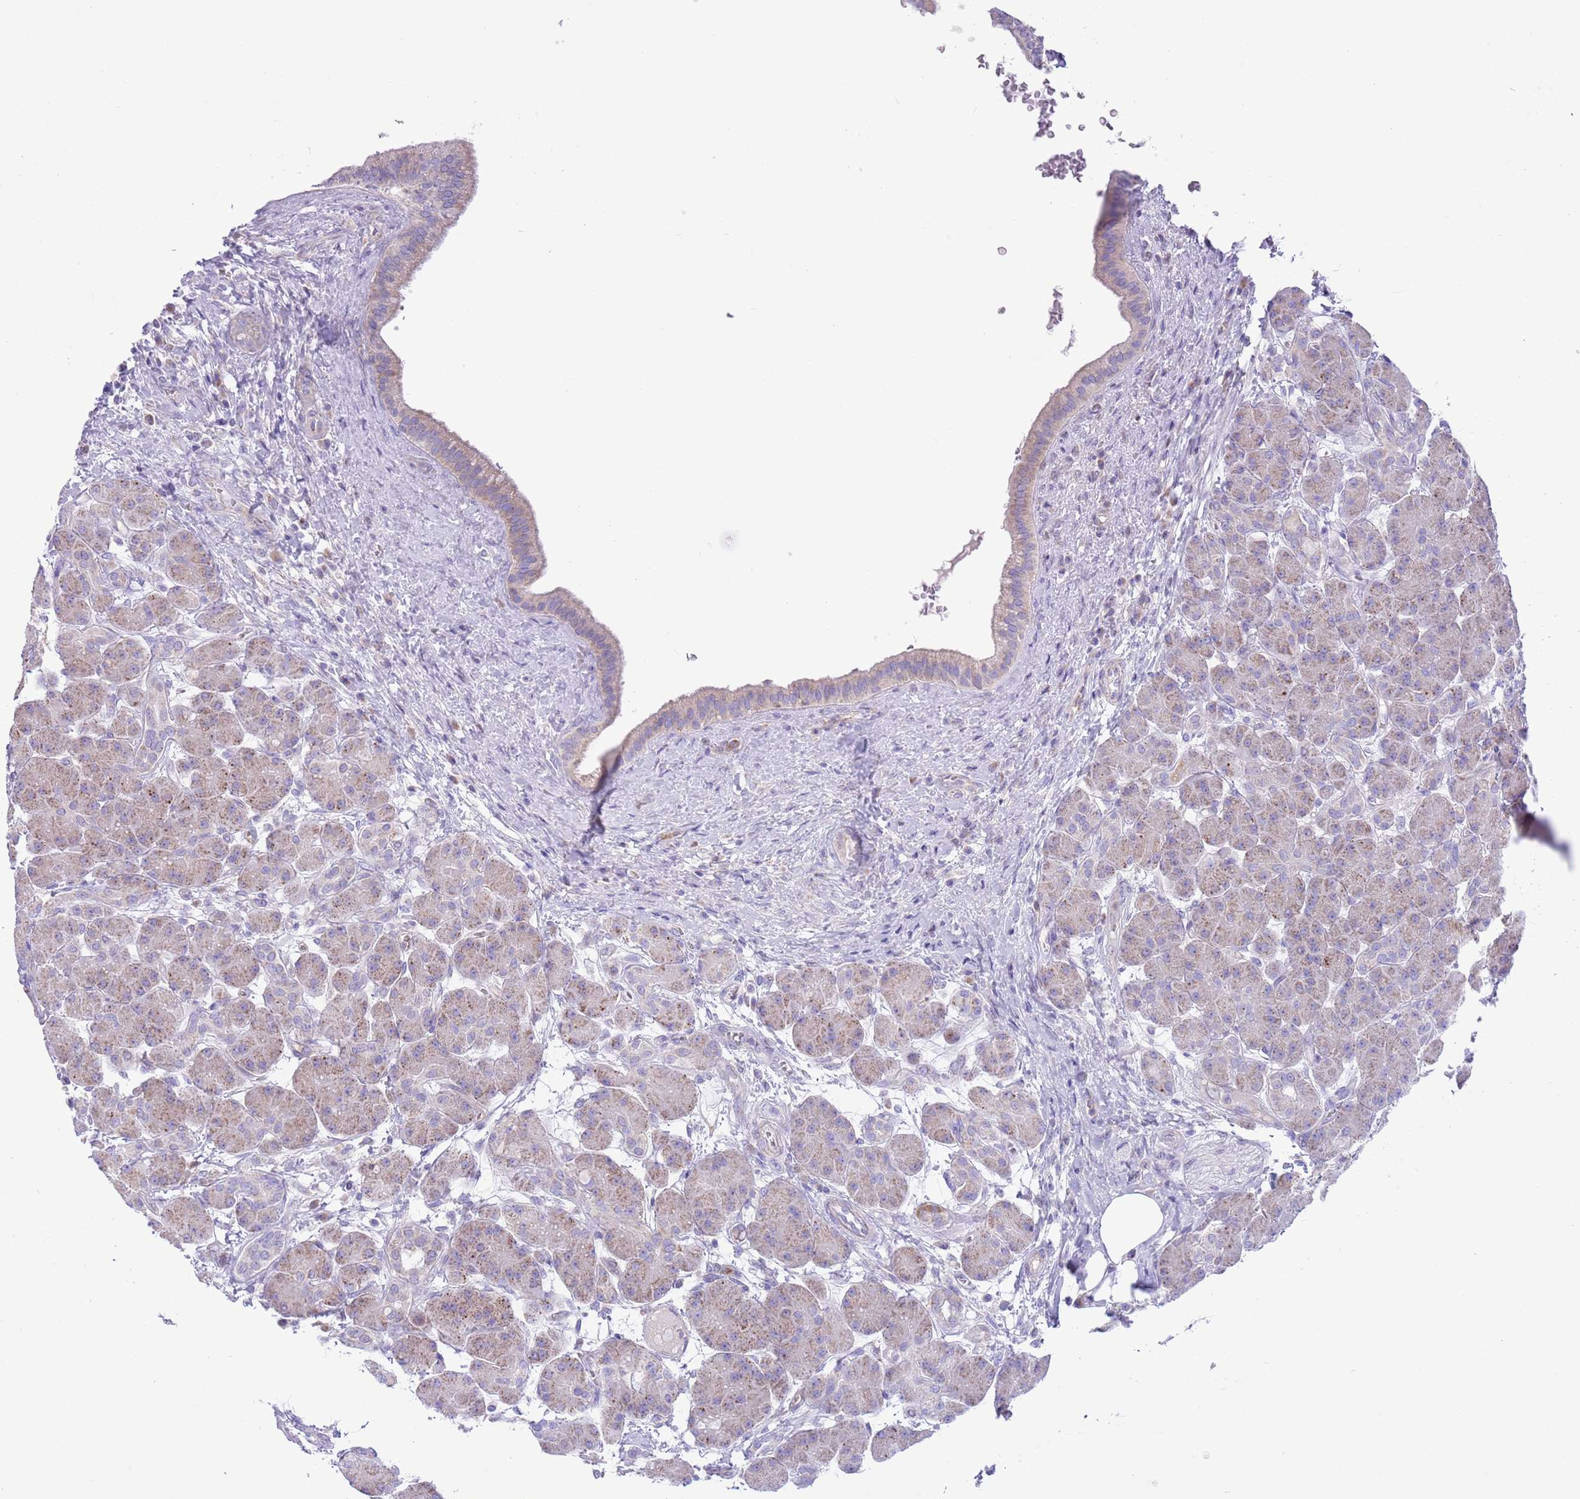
{"staining": {"intensity": "weak", "quantity": "25%-75%", "location": "cytoplasmic/membranous"}, "tissue": "pancreas", "cell_type": "Exocrine glandular cells", "image_type": "normal", "snomed": [{"axis": "morphology", "description": "Normal tissue, NOS"}, {"axis": "topography", "description": "Pancreas"}], "caption": "DAB immunohistochemical staining of unremarkable pancreas shows weak cytoplasmic/membranous protein positivity in about 25%-75% of exocrine glandular cells.", "gene": "OAZ2", "patient": {"sex": "male", "age": 63}}